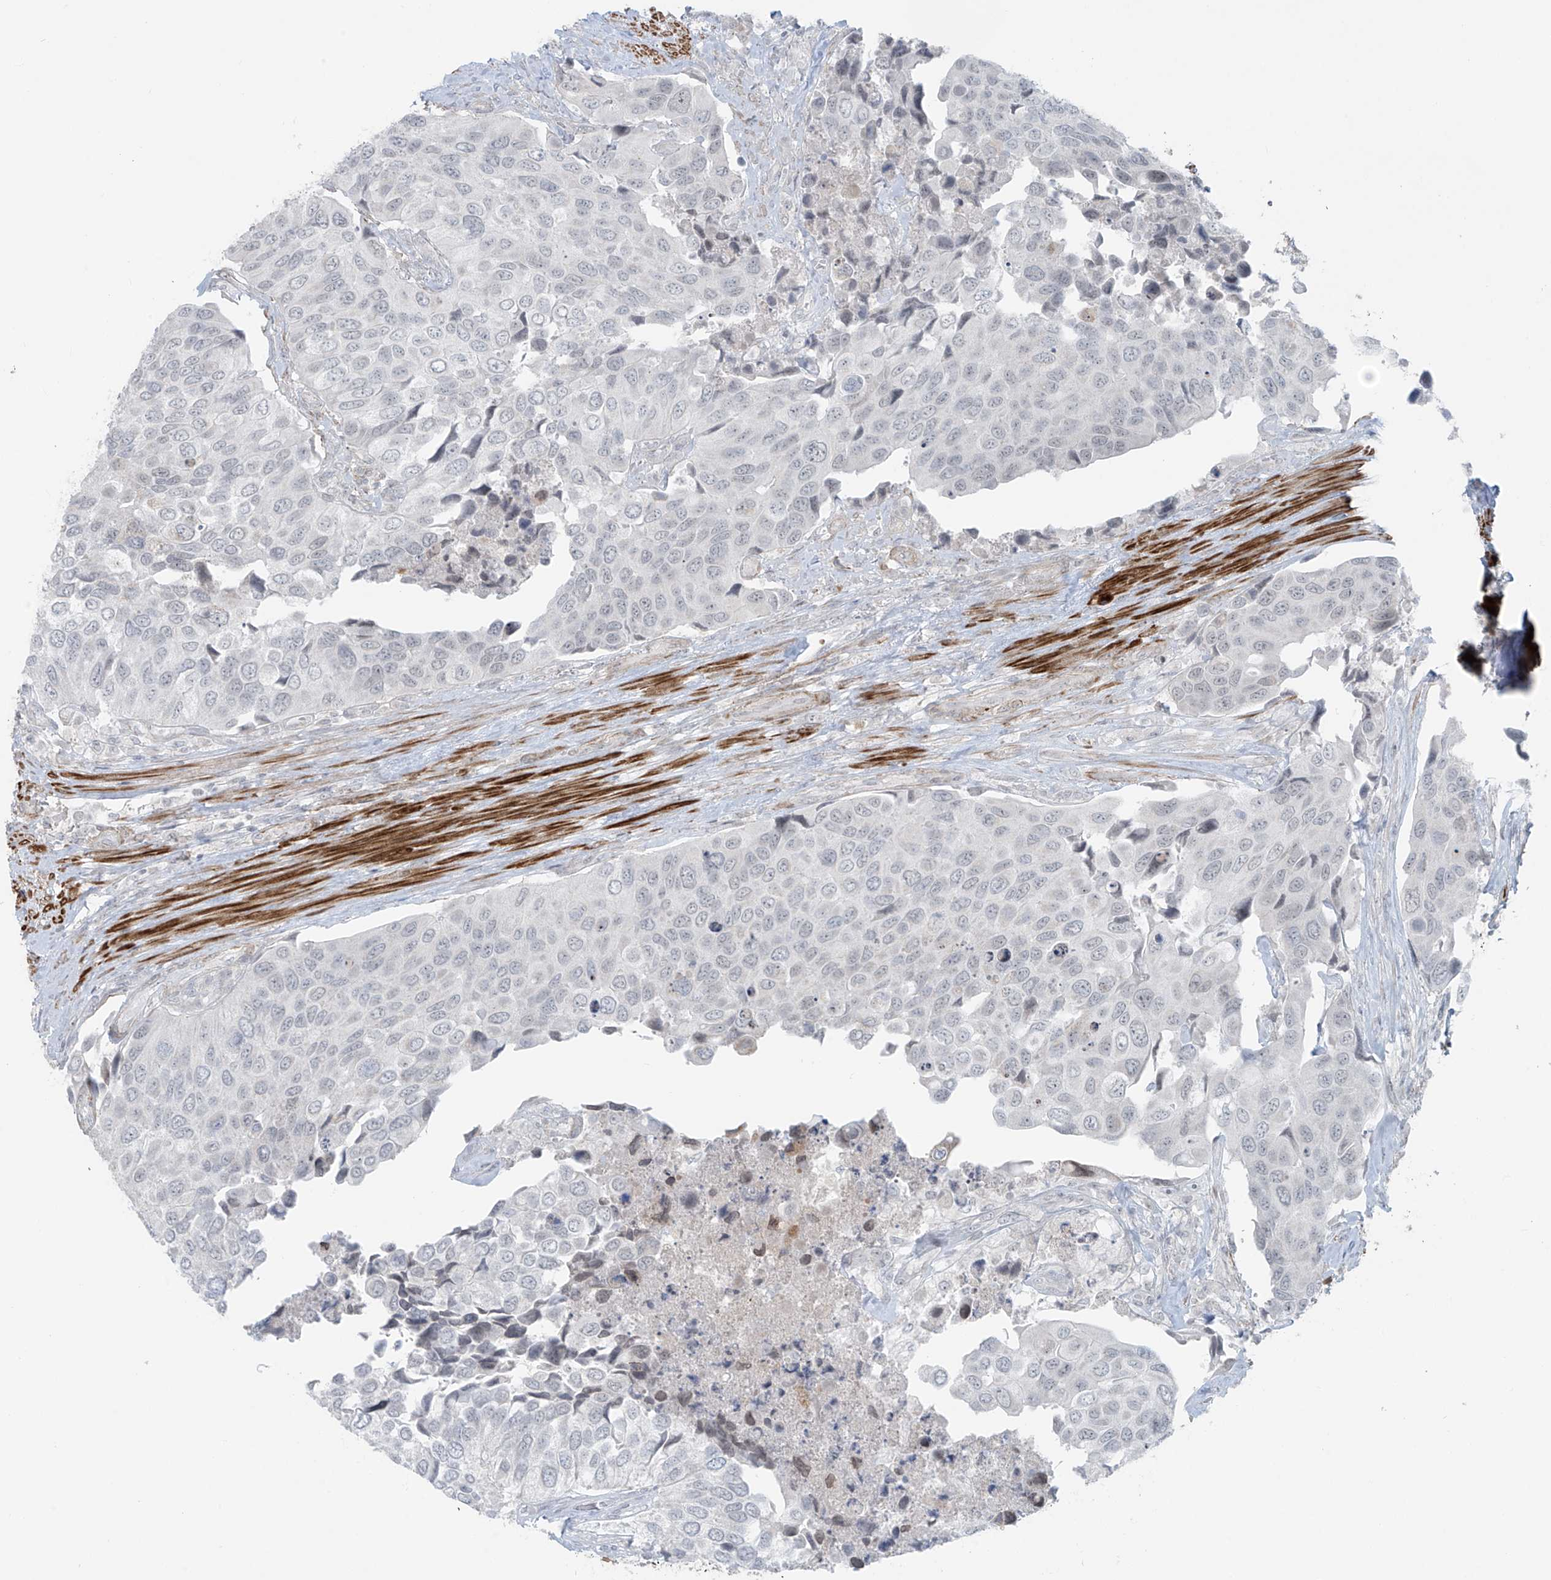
{"staining": {"intensity": "negative", "quantity": "none", "location": "none"}, "tissue": "urothelial cancer", "cell_type": "Tumor cells", "image_type": "cancer", "snomed": [{"axis": "morphology", "description": "Urothelial carcinoma, High grade"}, {"axis": "topography", "description": "Urinary bladder"}], "caption": "The image demonstrates no significant expression in tumor cells of urothelial cancer. (DAB IHC with hematoxylin counter stain).", "gene": "RASGEF1A", "patient": {"sex": "male", "age": 74}}